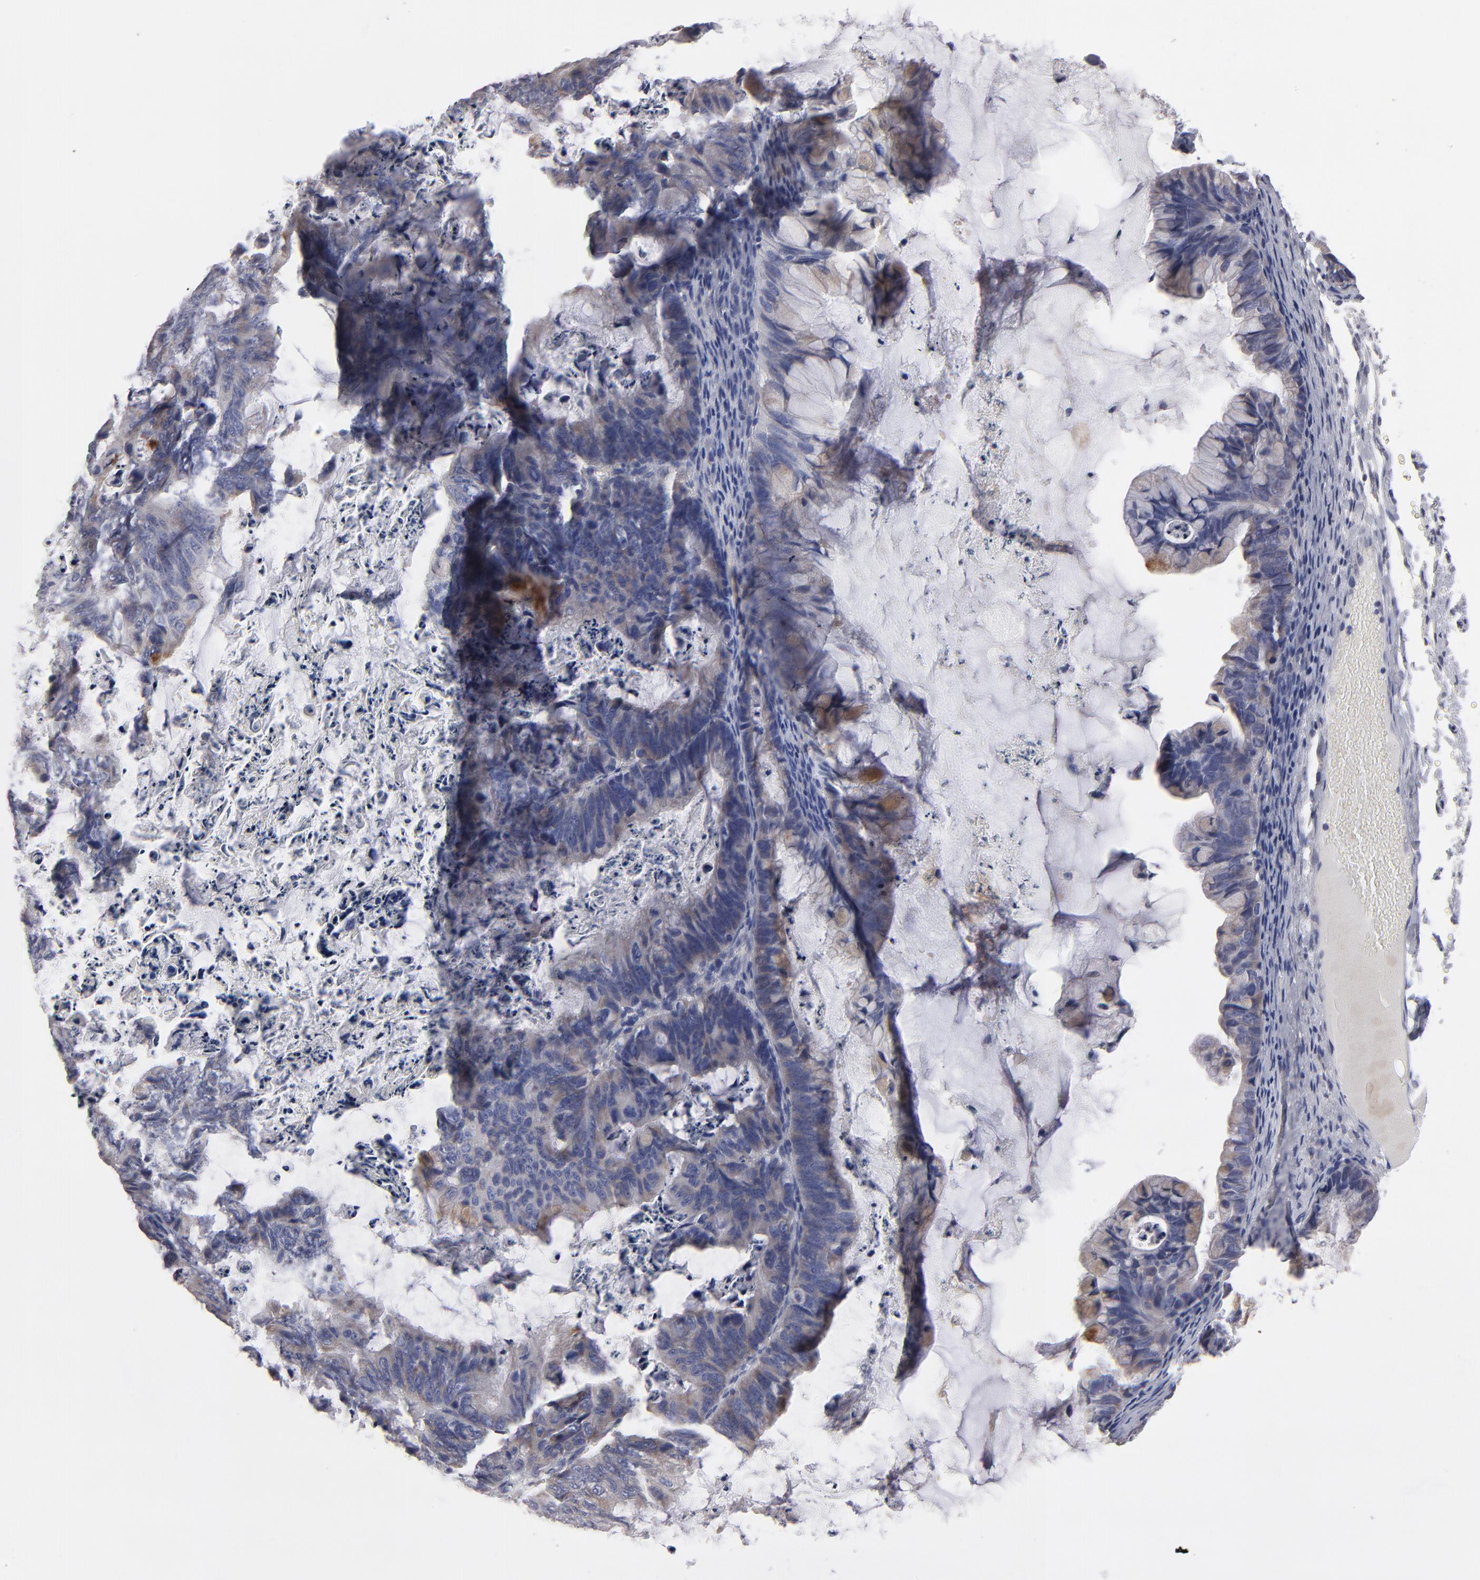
{"staining": {"intensity": "weak", "quantity": "<25%", "location": "cytoplasmic/membranous"}, "tissue": "ovarian cancer", "cell_type": "Tumor cells", "image_type": "cancer", "snomed": [{"axis": "morphology", "description": "Cystadenocarcinoma, mucinous, NOS"}, {"axis": "topography", "description": "Ovary"}], "caption": "Immunohistochemistry (IHC) of ovarian mucinous cystadenocarcinoma shows no positivity in tumor cells.", "gene": "CCDC80", "patient": {"sex": "female", "age": 36}}